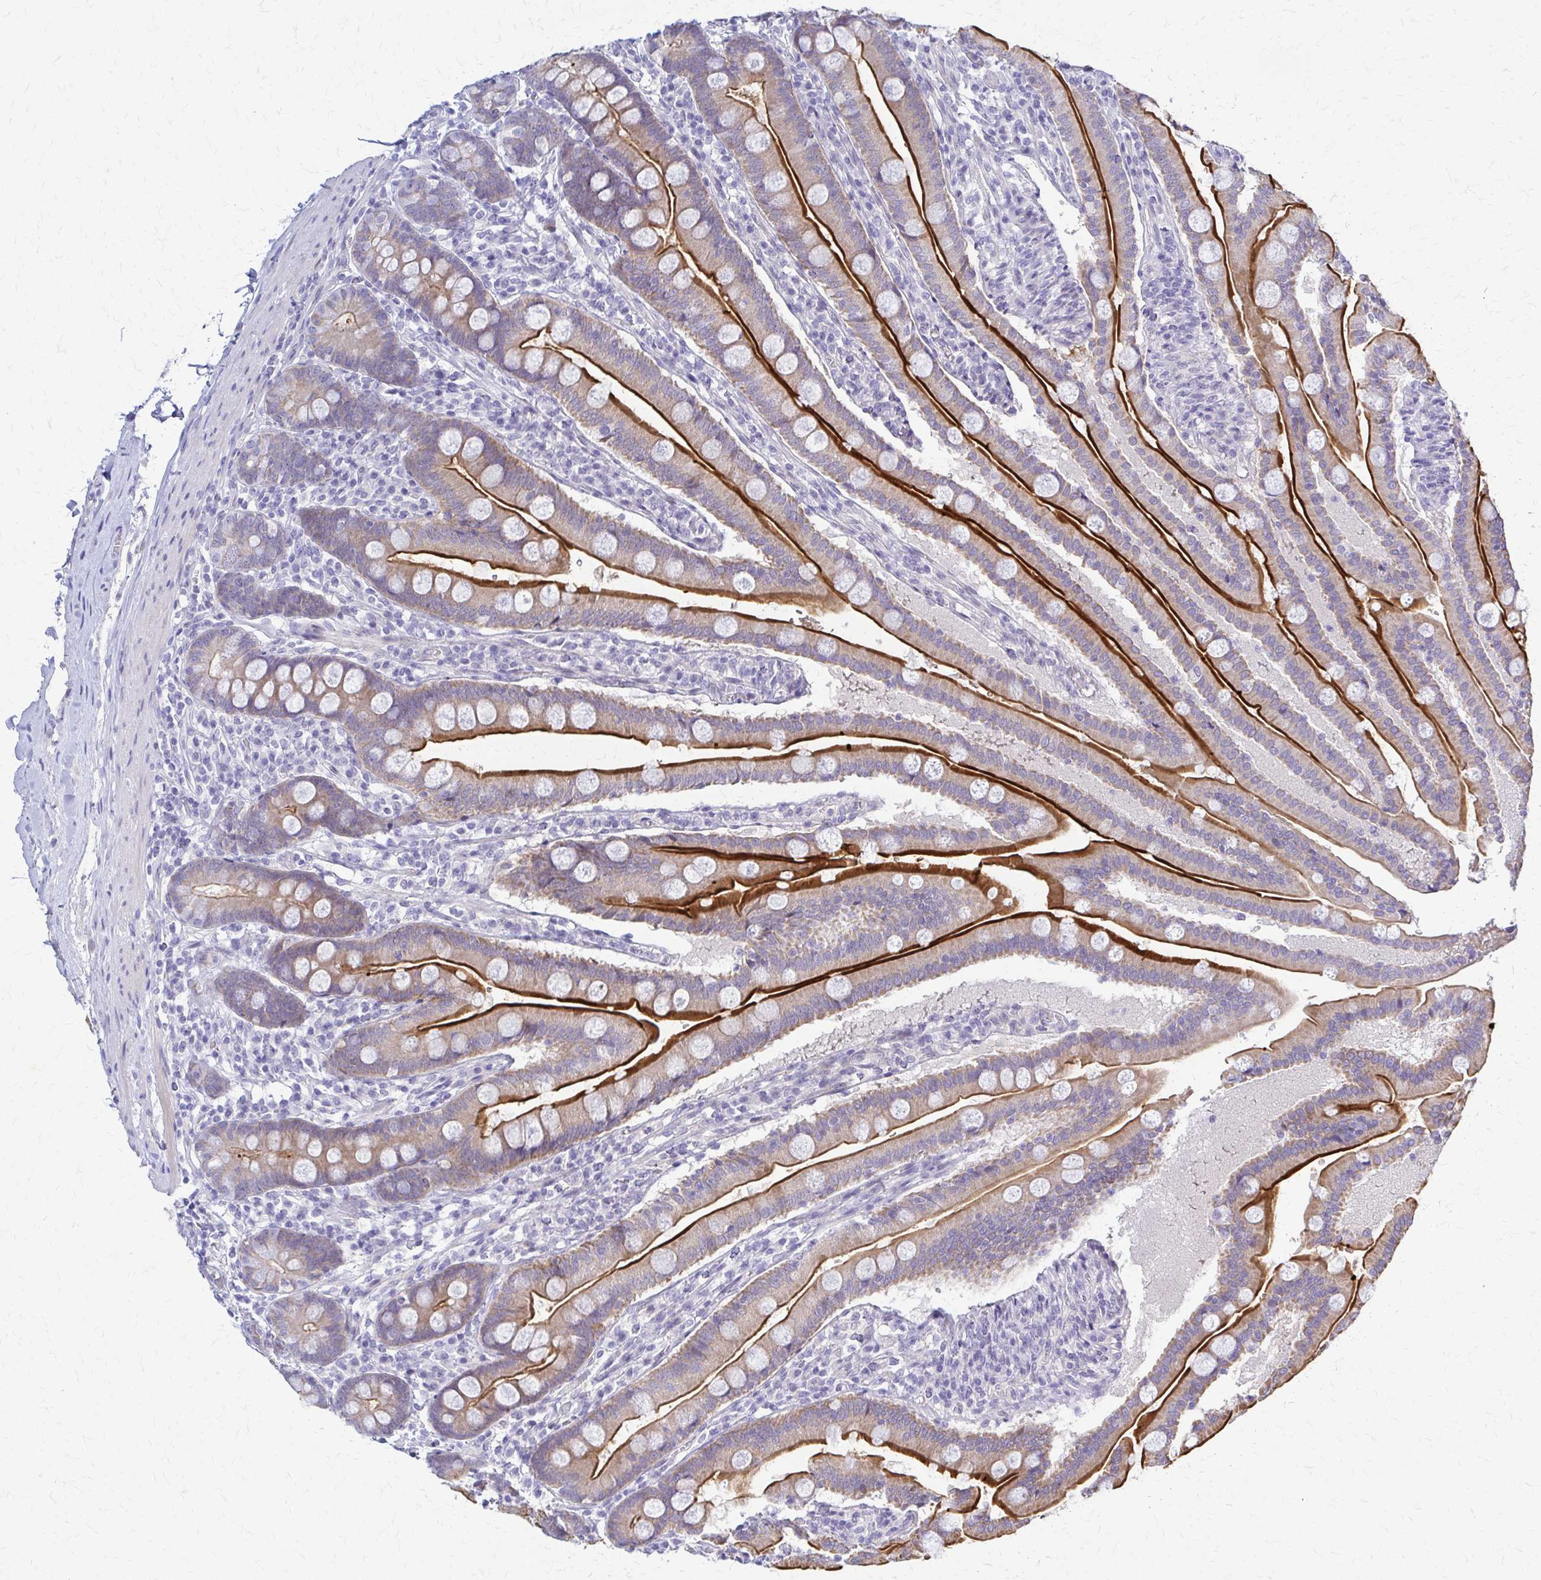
{"staining": {"intensity": "strong", "quantity": "25%-75%", "location": "cytoplasmic/membranous"}, "tissue": "duodenum", "cell_type": "Glandular cells", "image_type": "normal", "snomed": [{"axis": "morphology", "description": "Normal tissue, NOS"}, {"axis": "topography", "description": "Duodenum"}], "caption": "Protein expression analysis of normal duodenum demonstrates strong cytoplasmic/membranous expression in about 25%-75% of glandular cells. The staining was performed using DAB (3,3'-diaminobenzidine) to visualize the protein expression in brown, while the nuclei were stained in blue with hematoxylin (Magnification: 20x).", "gene": "RHOBTB2", "patient": {"sex": "female", "age": 67}}